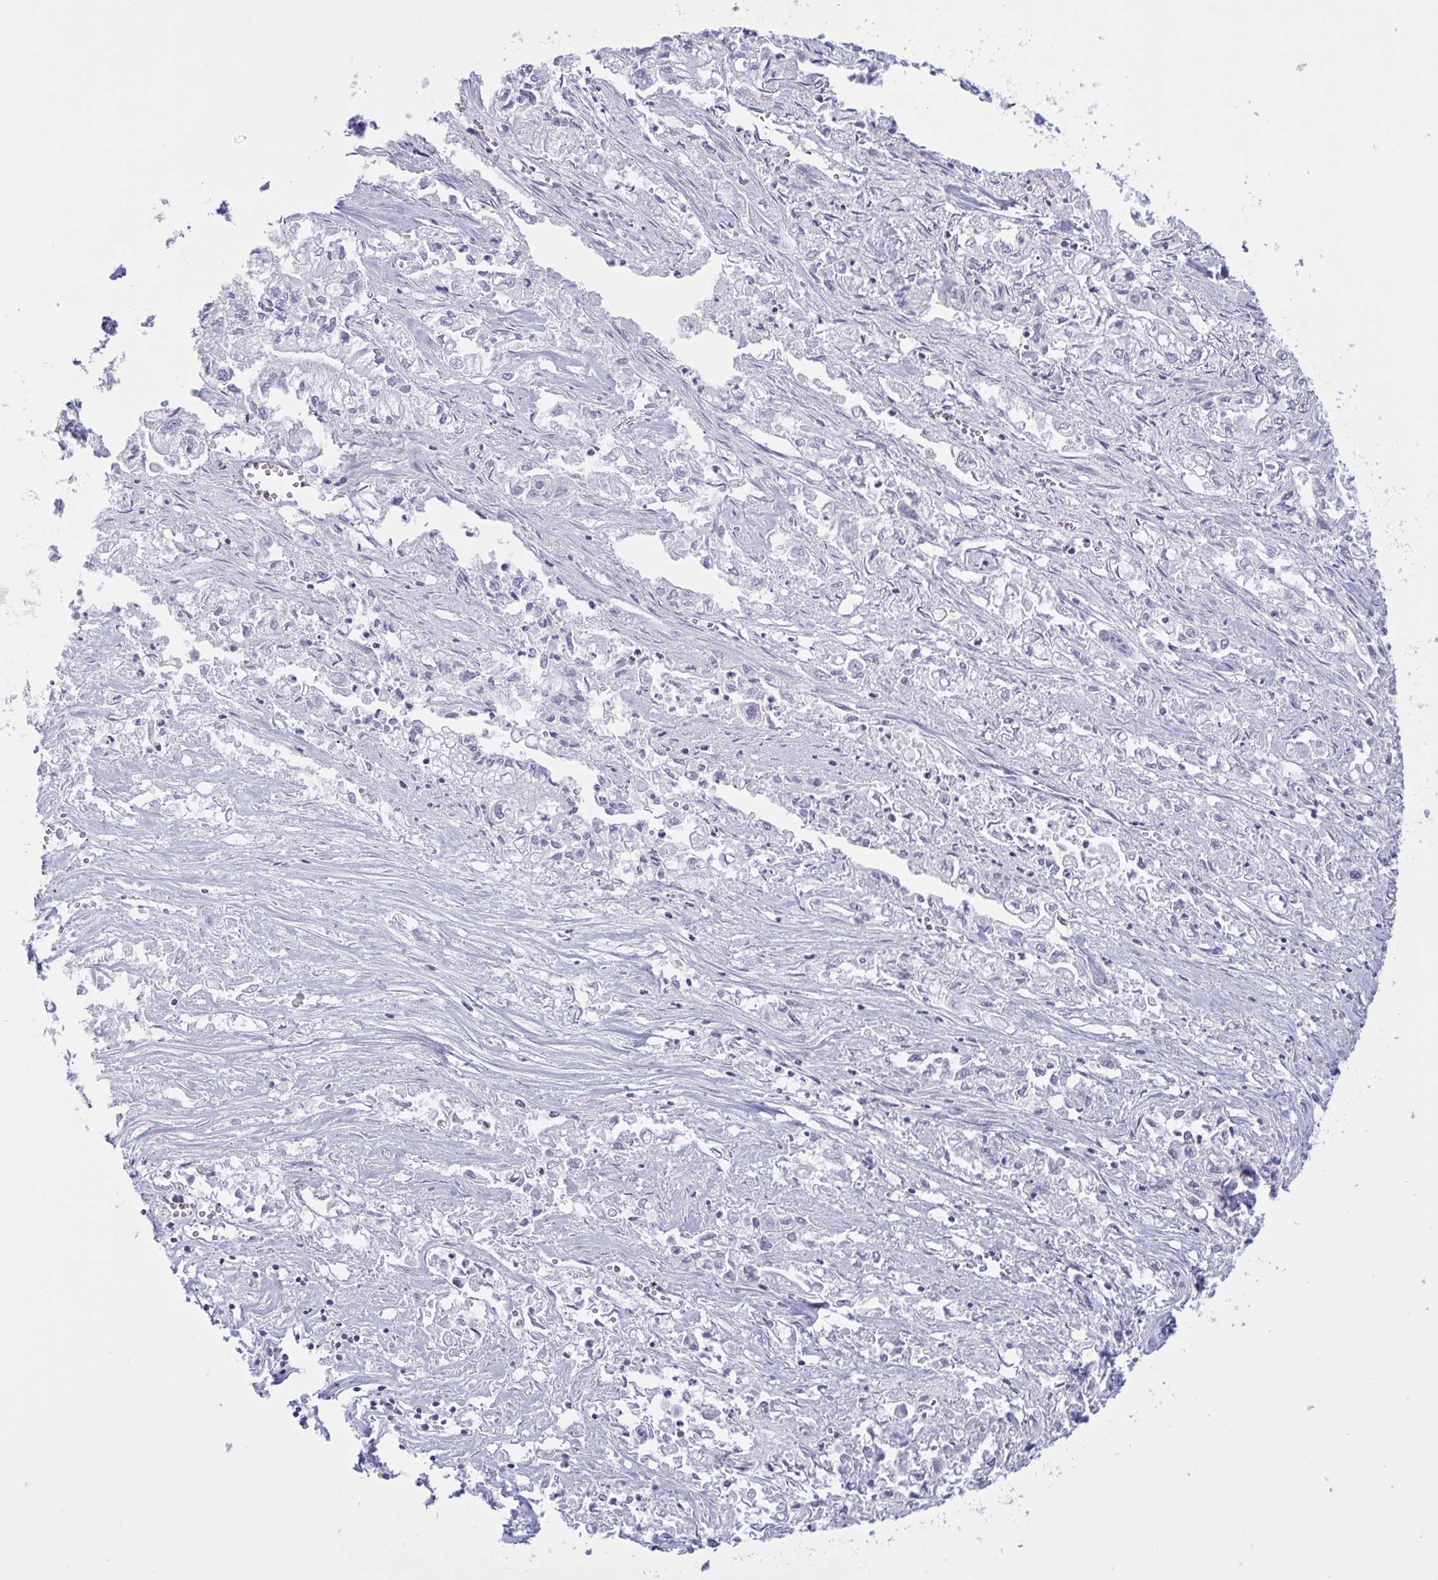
{"staining": {"intensity": "negative", "quantity": "none", "location": "none"}, "tissue": "pancreatic cancer", "cell_type": "Tumor cells", "image_type": "cancer", "snomed": [{"axis": "morphology", "description": "Adenocarcinoma, NOS"}, {"axis": "topography", "description": "Pancreas"}], "caption": "High power microscopy photomicrograph of an IHC photomicrograph of pancreatic cancer, revealing no significant expression in tumor cells.", "gene": "OXLD1", "patient": {"sex": "male", "age": 72}}